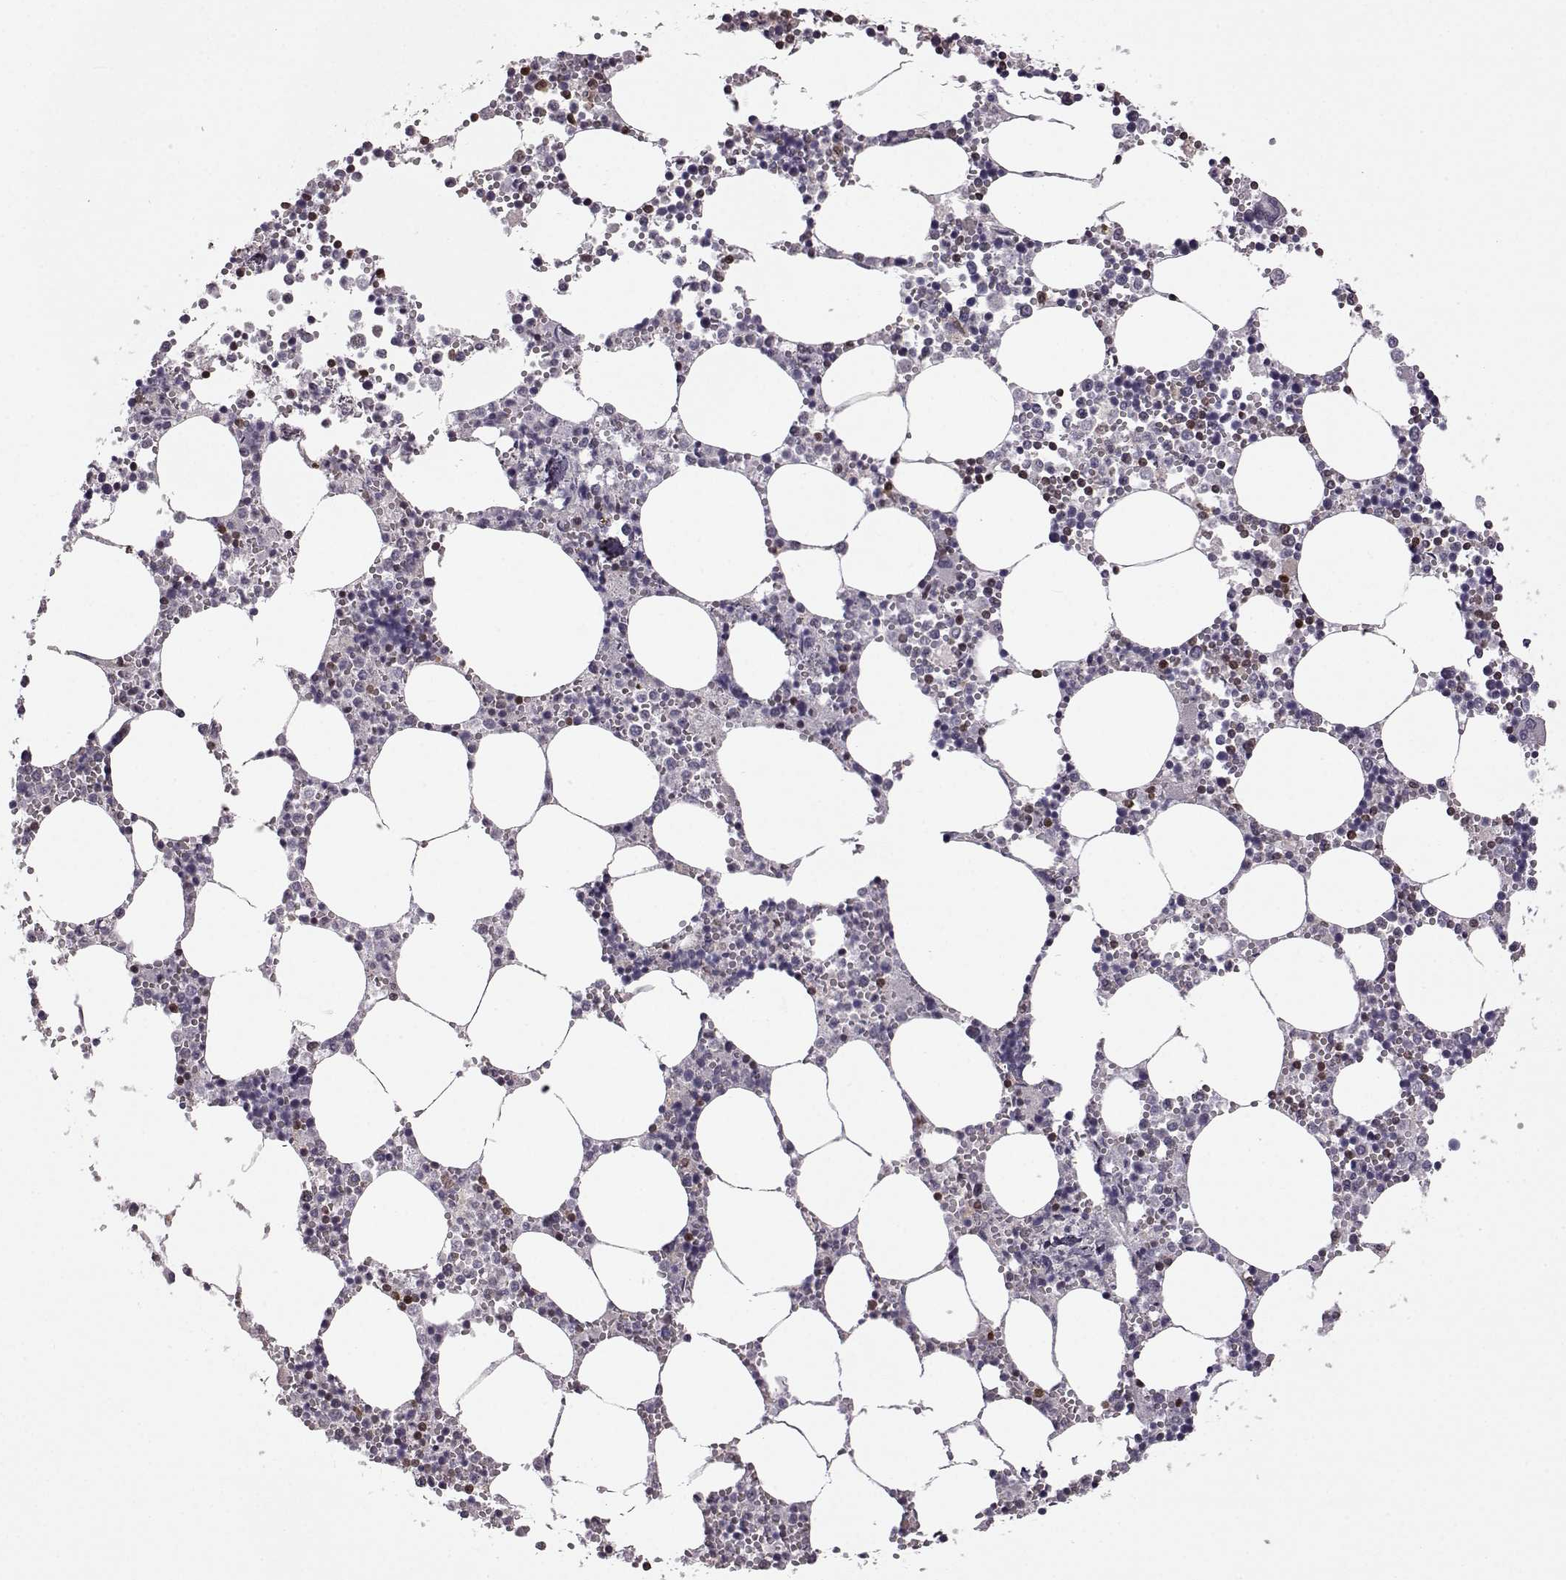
{"staining": {"intensity": "moderate", "quantity": "<25%", "location": "cytoplasmic/membranous"}, "tissue": "bone marrow", "cell_type": "Hematopoietic cells", "image_type": "normal", "snomed": [{"axis": "morphology", "description": "Normal tissue, NOS"}, {"axis": "topography", "description": "Bone marrow"}], "caption": "Unremarkable bone marrow reveals moderate cytoplasmic/membranous positivity in approximately <25% of hematopoietic cells, visualized by immunohistochemistry. (IHC, brightfield microscopy, high magnification).", "gene": "DOK2", "patient": {"sex": "male", "age": 54}}